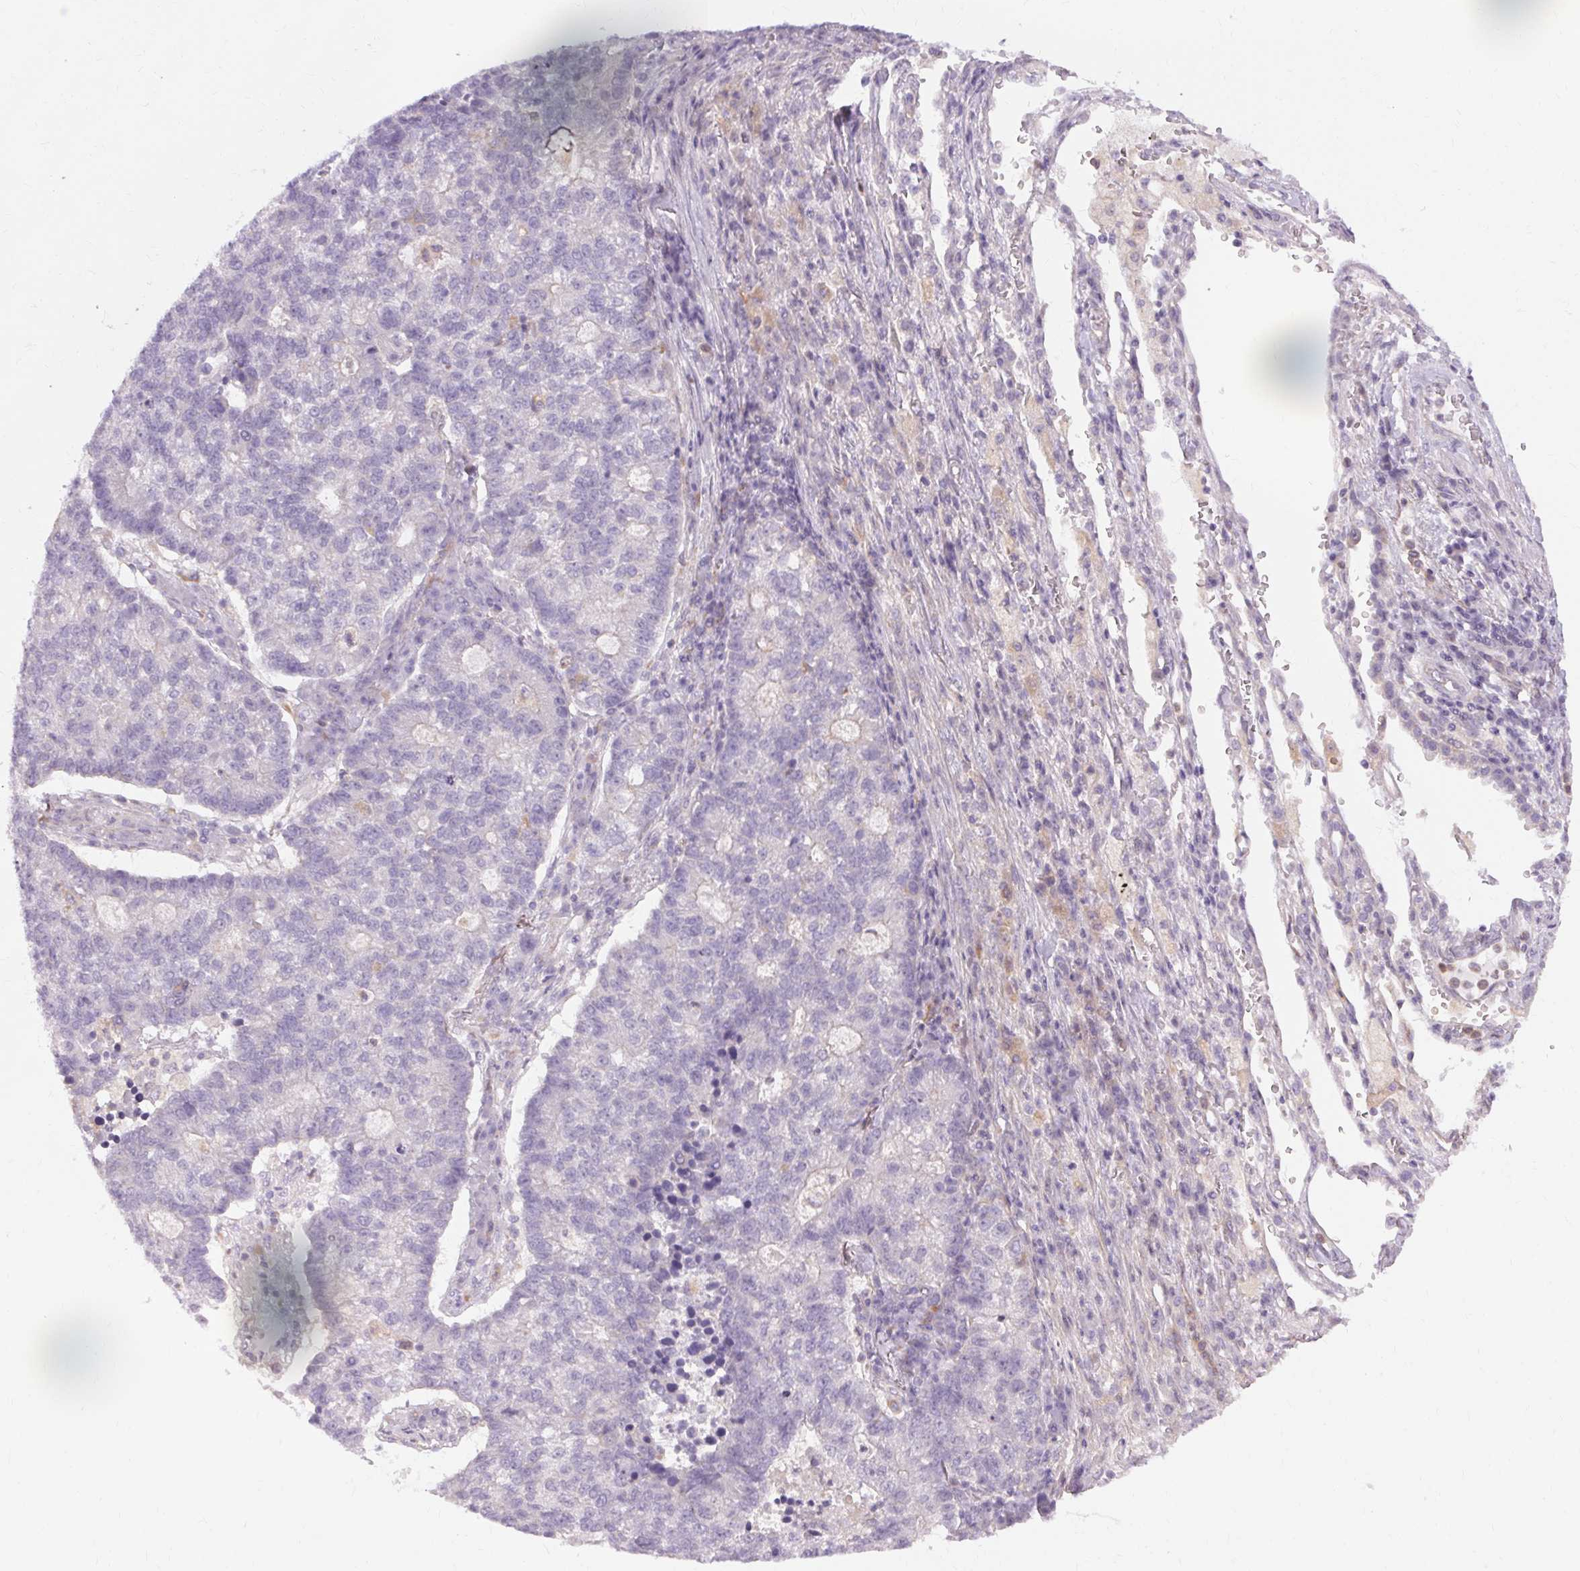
{"staining": {"intensity": "negative", "quantity": "none", "location": "none"}, "tissue": "lung cancer", "cell_type": "Tumor cells", "image_type": "cancer", "snomed": [{"axis": "morphology", "description": "Adenocarcinoma, NOS"}, {"axis": "topography", "description": "Lung"}], "caption": "Tumor cells are negative for brown protein staining in lung adenocarcinoma.", "gene": "TM6SF1", "patient": {"sex": "male", "age": 57}}